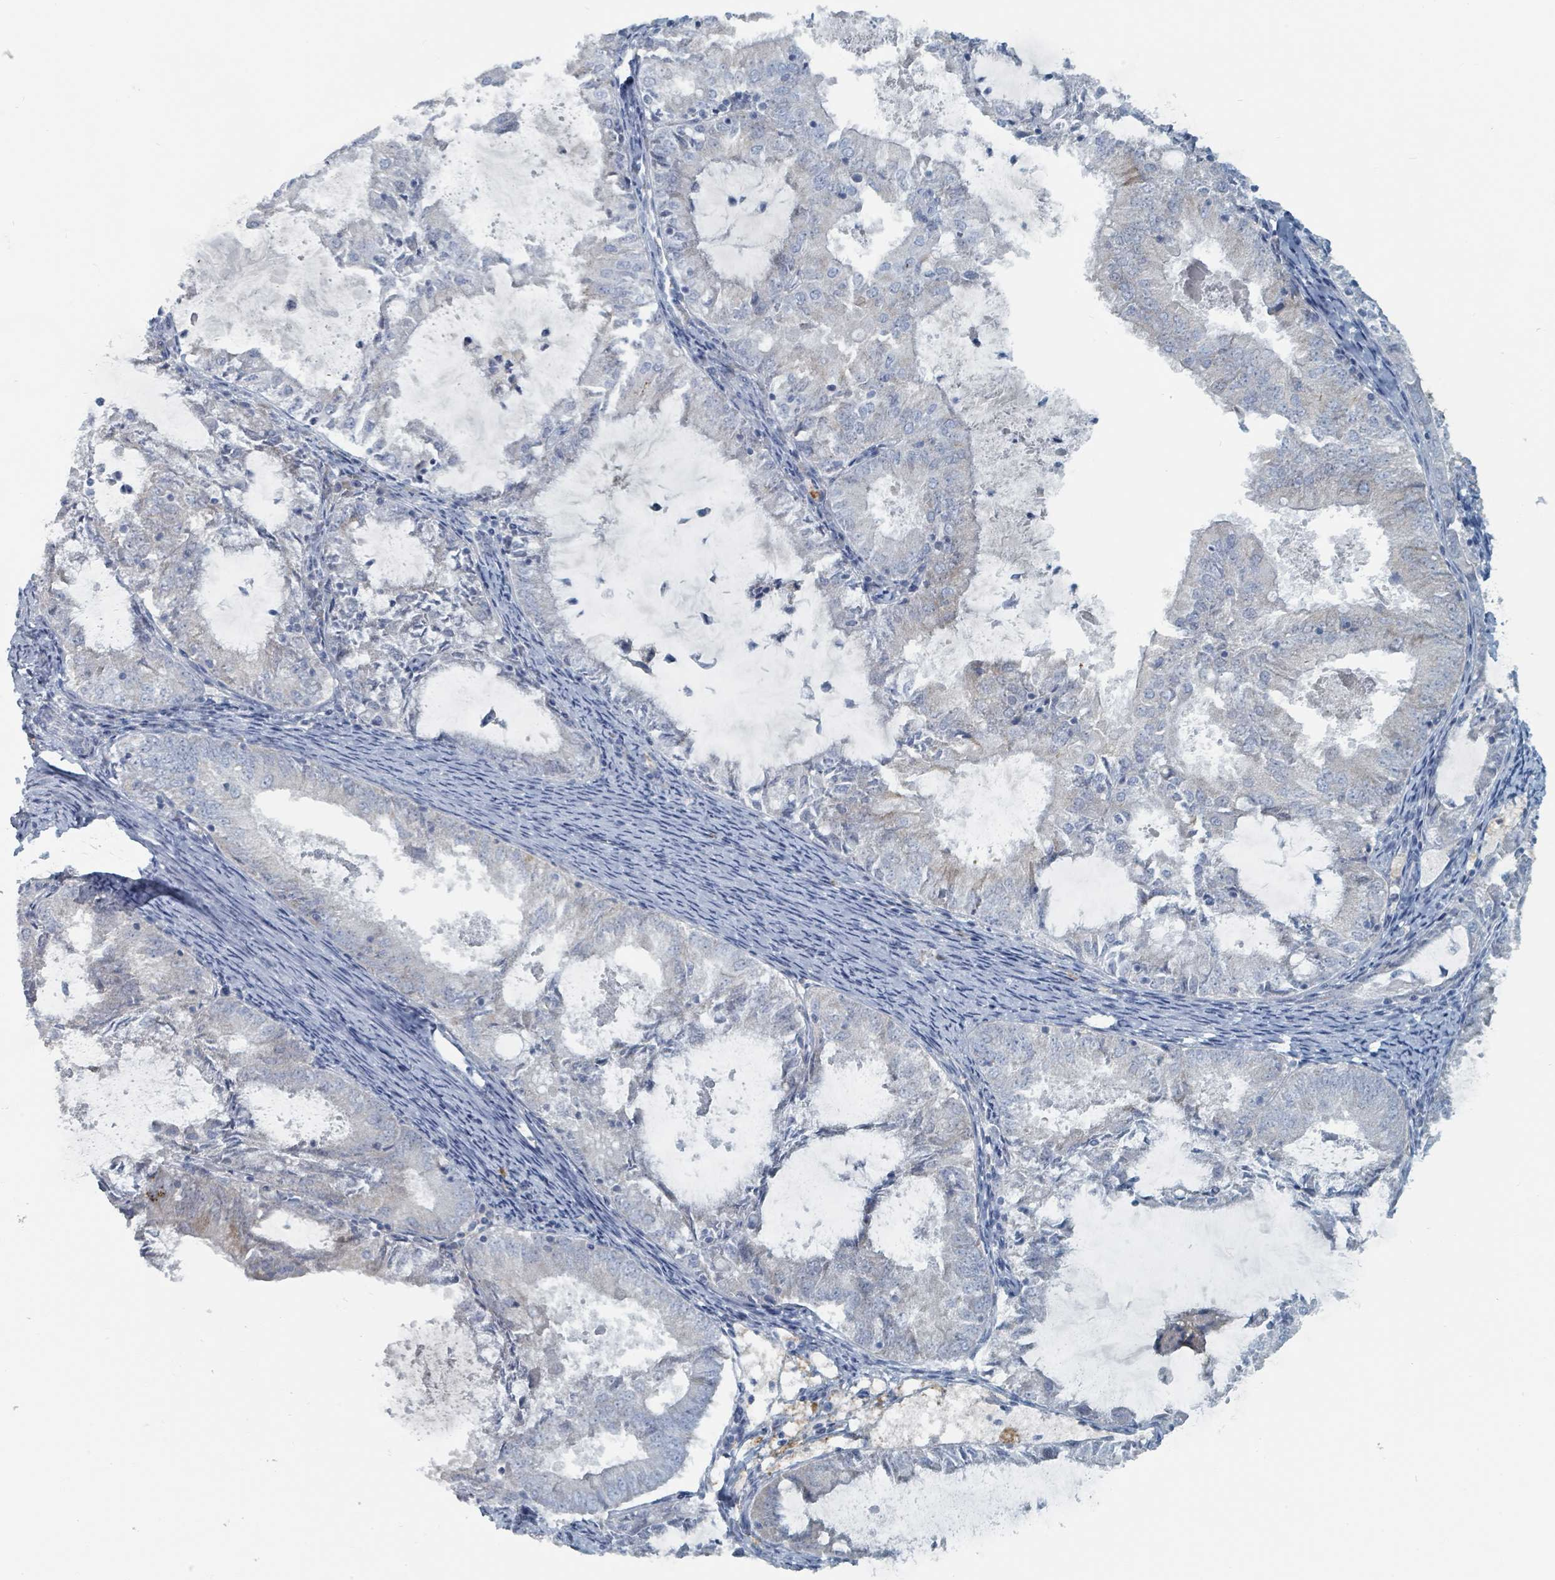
{"staining": {"intensity": "negative", "quantity": "none", "location": "none"}, "tissue": "endometrial cancer", "cell_type": "Tumor cells", "image_type": "cancer", "snomed": [{"axis": "morphology", "description": "Adenocarcinoma, NOS"}, {"axis": "topography", "description": "Endometrium"}], "caption": "Immunohistochemistry image of neoplastic tissue: endometrial adenocarcinoma stained with DAB demonstrates no significant protein expression in tumor cells.", "gene": "RASA4", "patient": {"sex": "female", "age": 57}}